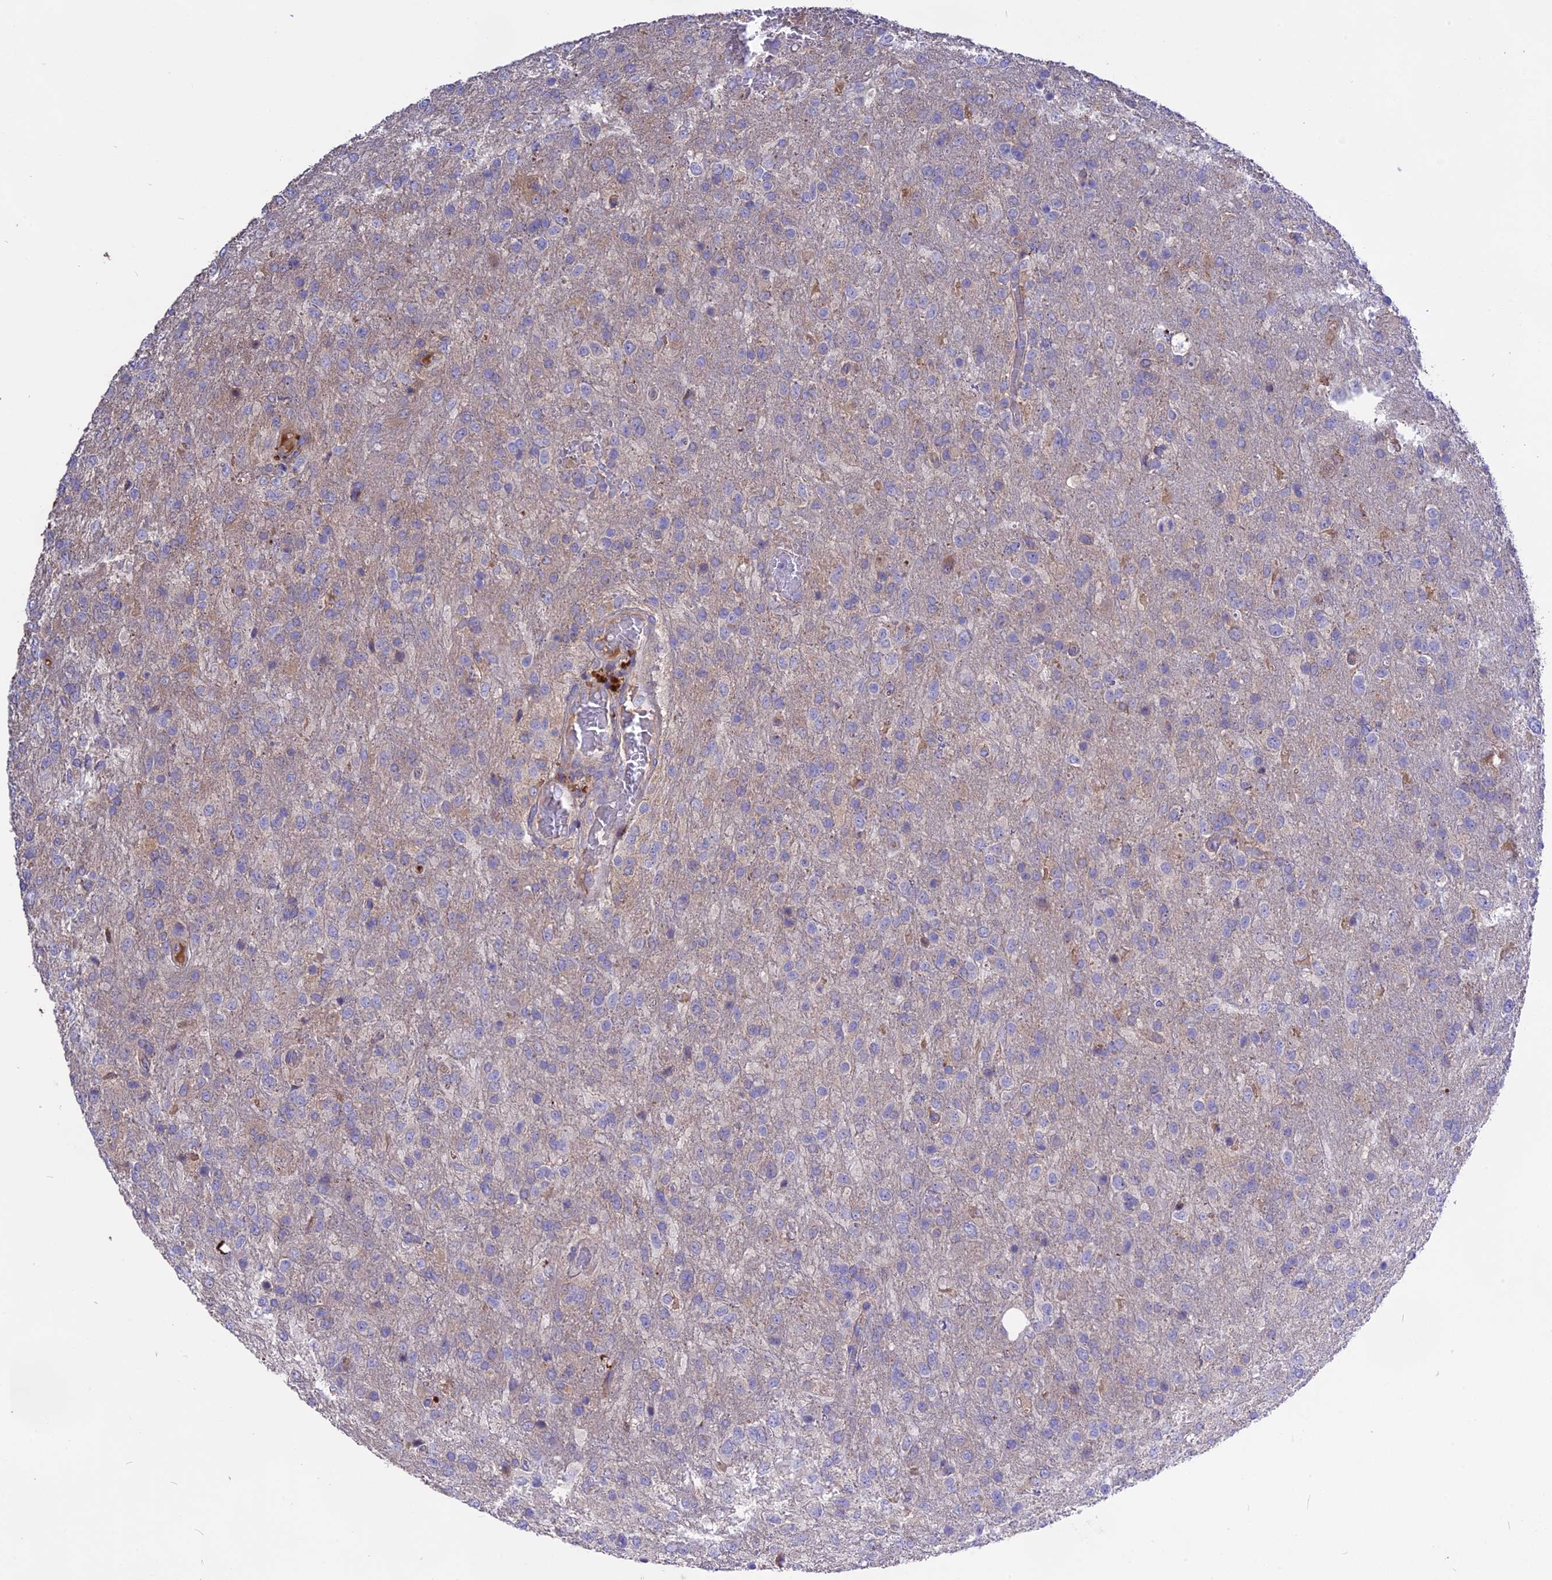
{"staining": {"intensity": "negative", "quantity": "none", "location": "none"}, "tissue": "glioma", "cell_type": "Tumor cells", "image_type": "cancer", "snomed": [{"axis": "morphology", "description": "Glioma, malignant, High grade"}, {"axis": "topography", "description": "Brain"}], "caption": "Tumor cells are negative for protein expression in human glioma.", "gene": "NUDT8", "patient": {"sex": "female", "age": 74}}